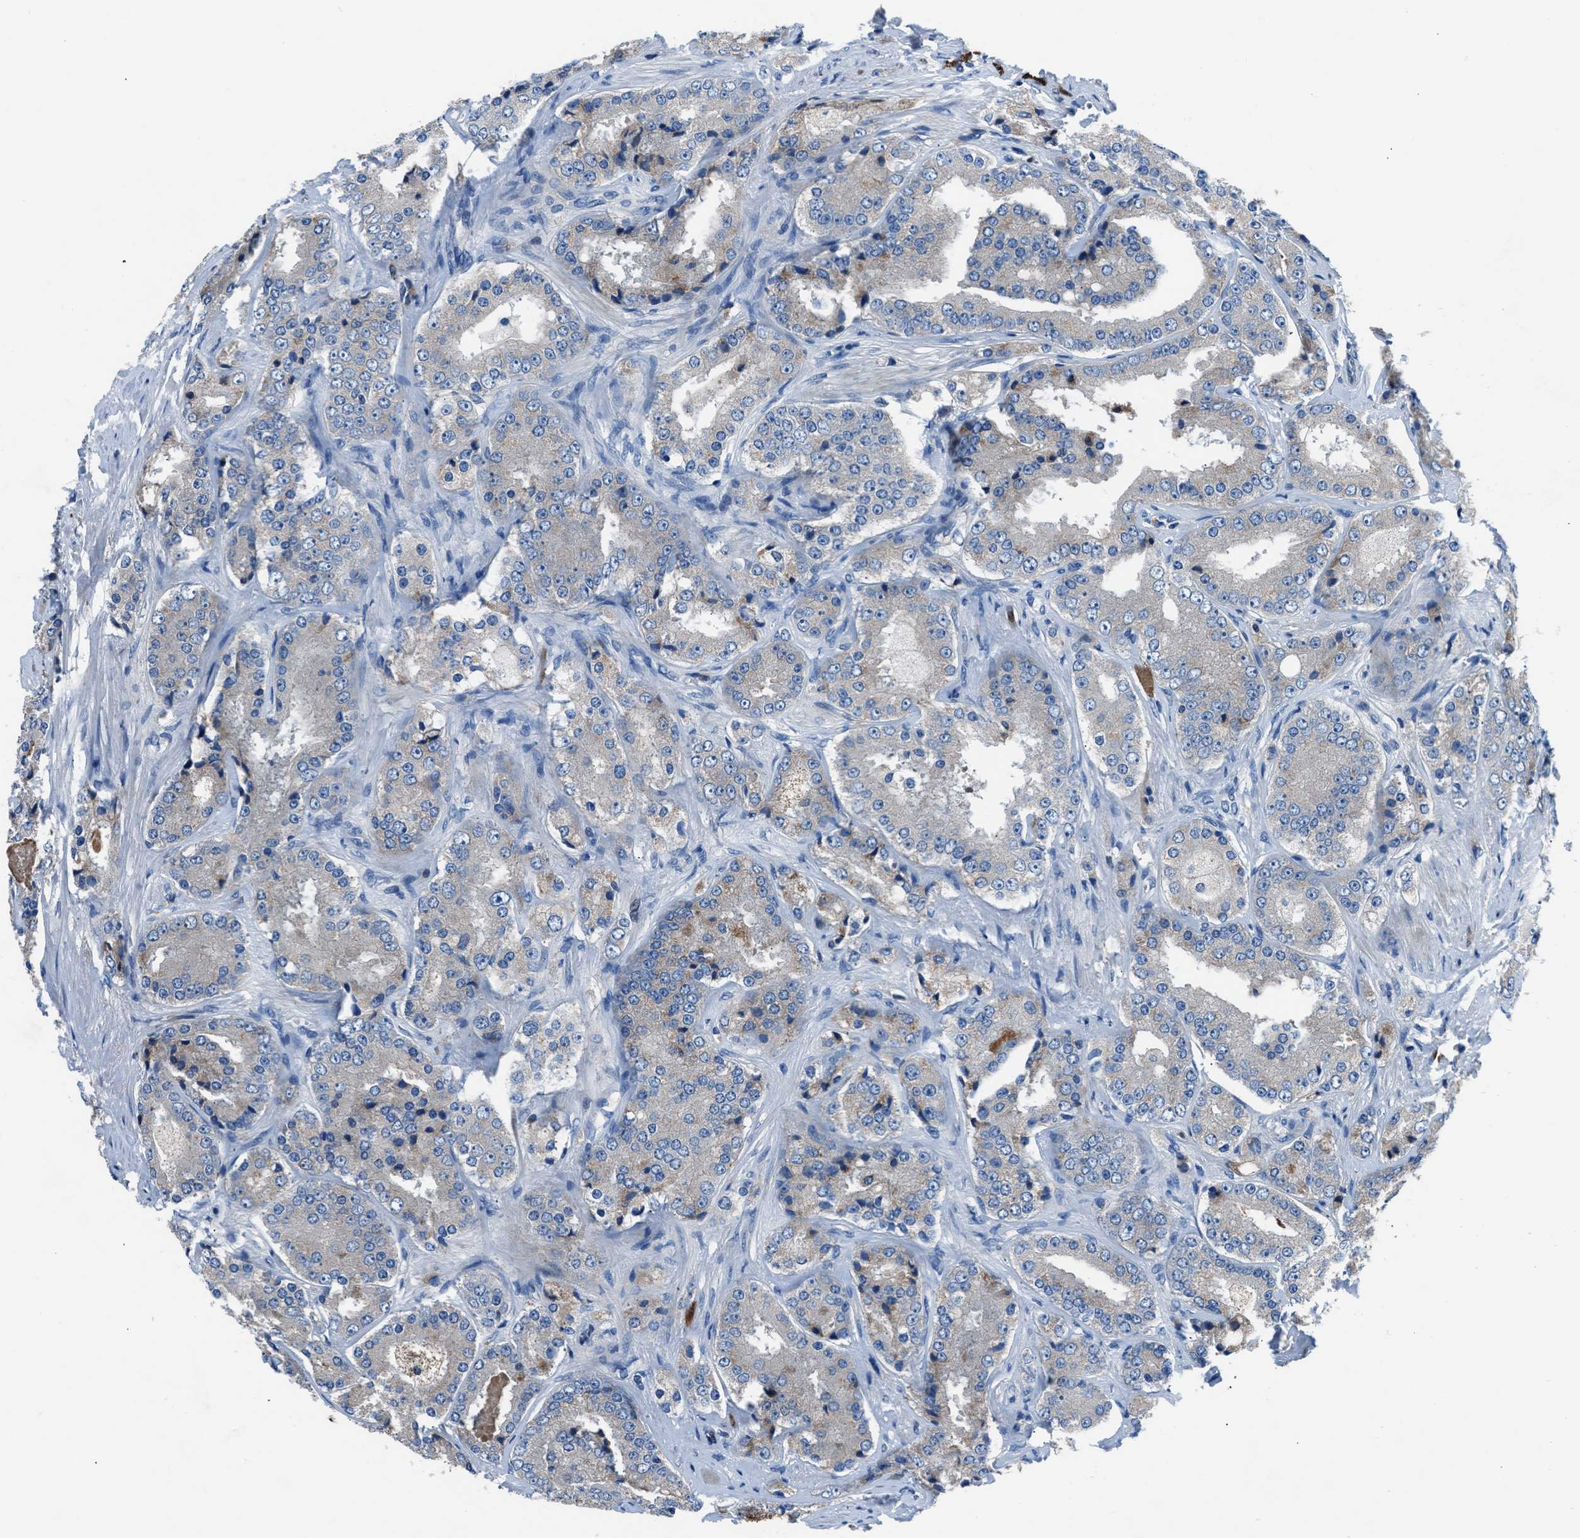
{"staining": {"intensity": "negative", "quantity": "none", "location": "none"}, "tissue": "prostate cancer", "cell_type": "Tumor cells", "image_type": "cancer", "snomed": [{"axis": "morphology", "description": "Adenocarcinoma, High grade"}, {"axis": "topography", "description": "Prostate"}], "caption": "Prostate cancer was stained to show a protein in brown. There is no significant staining in tumor cells.", "gene": "SLC38A6", "patient": {"sex": "male", "age": 65}}